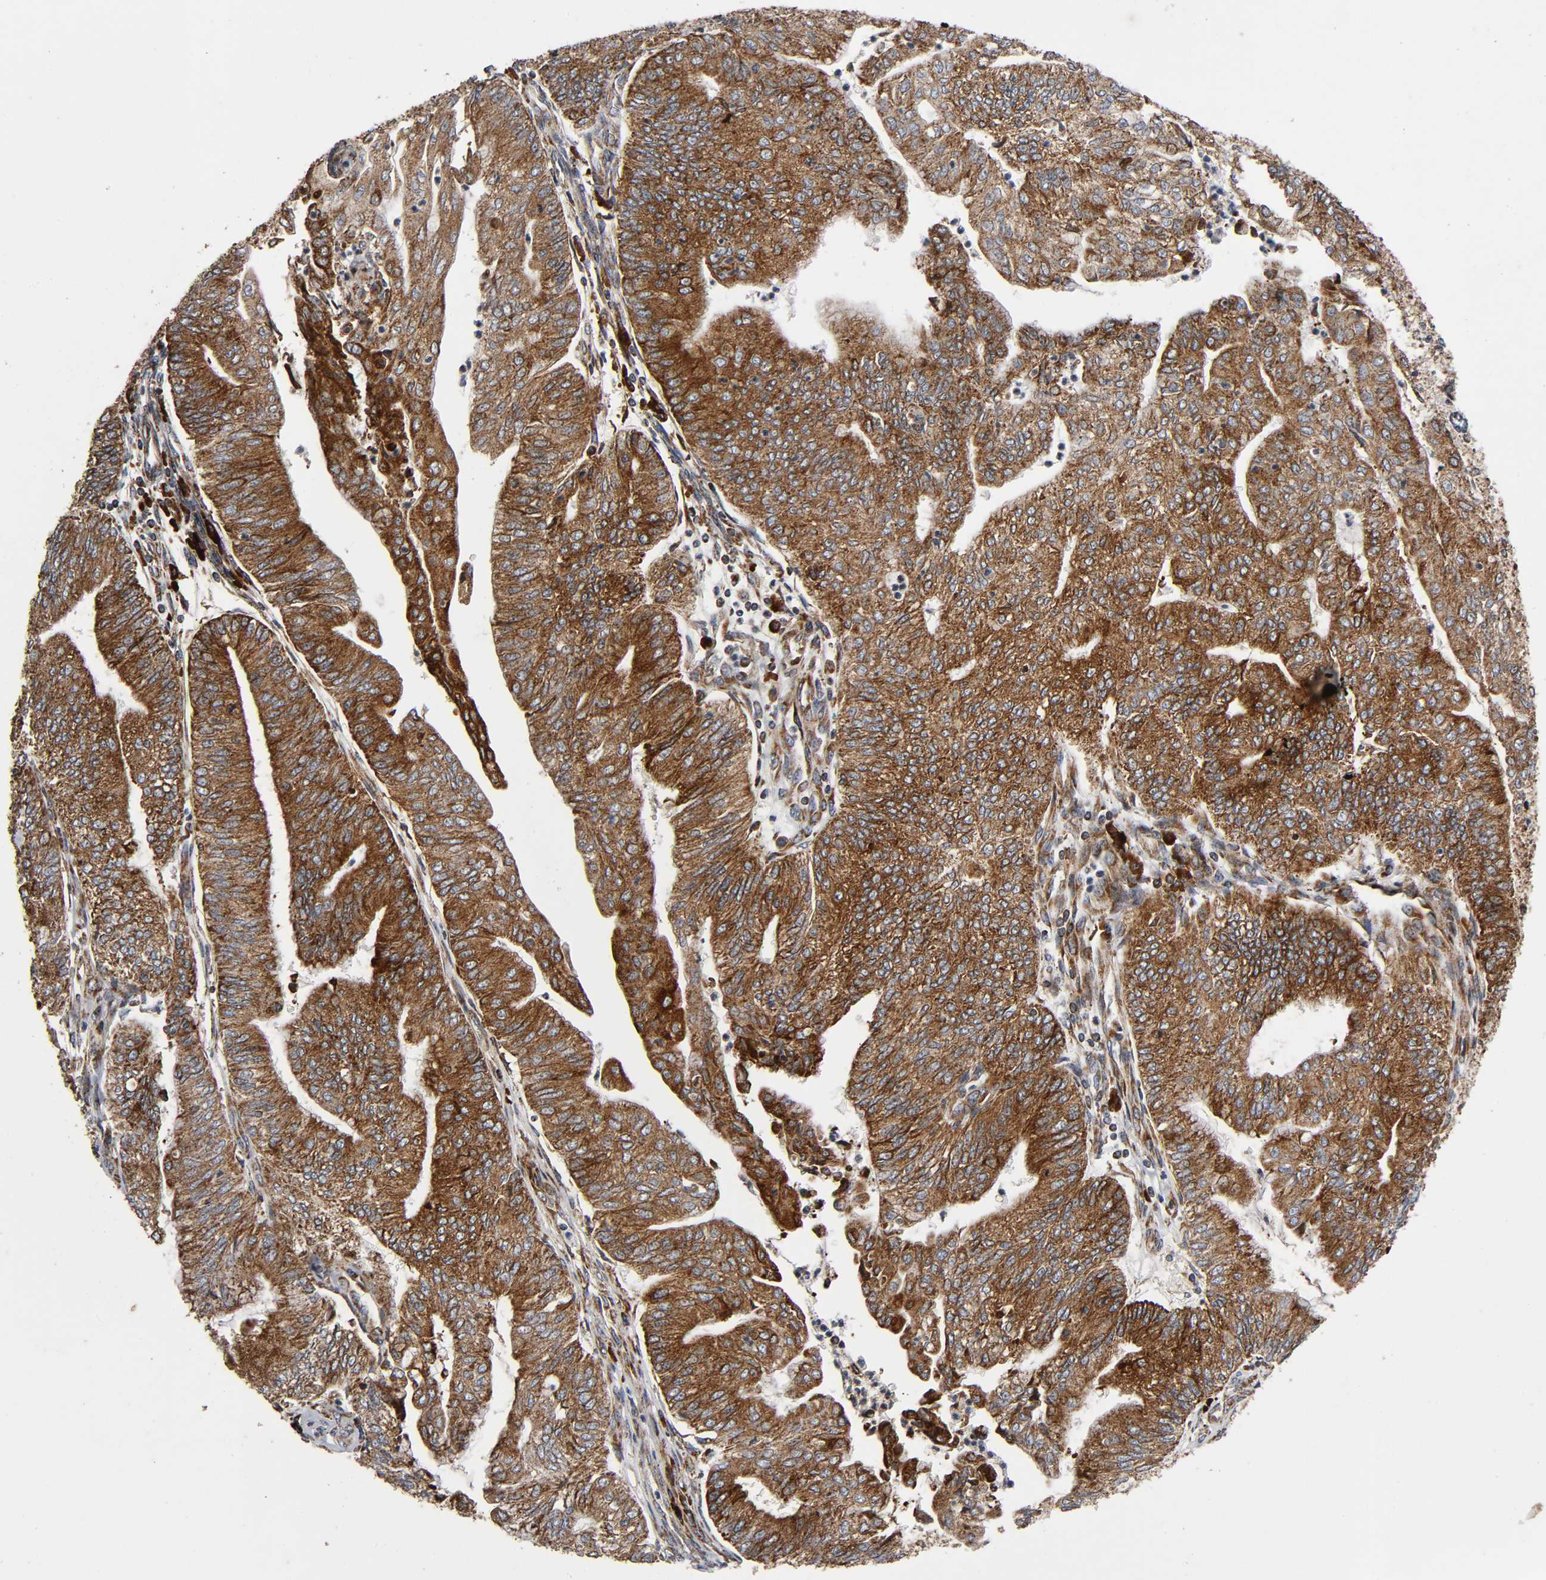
{"staining": {"intensity": "moderate", "quantity": ">75%", "location": "cytoplasmic/membranous"}, "tissue": "endometrial cancer", "cell_type": "Tumor cells", "image_type": "cancer", "snomed": [{"axis": "morphology", "description": "Adenocarcinoma, NOS"}, {"axis": "topography", "description": "Endometrium"}], "caption": "Moderate cytoplasmic/membranous protein positivity is appreciated in about >75% of tumor cells in endometrial cancer (adenocarcinoma).", "gene": "MAP3K1", "patient": {"sex": "female", "age": 59}}